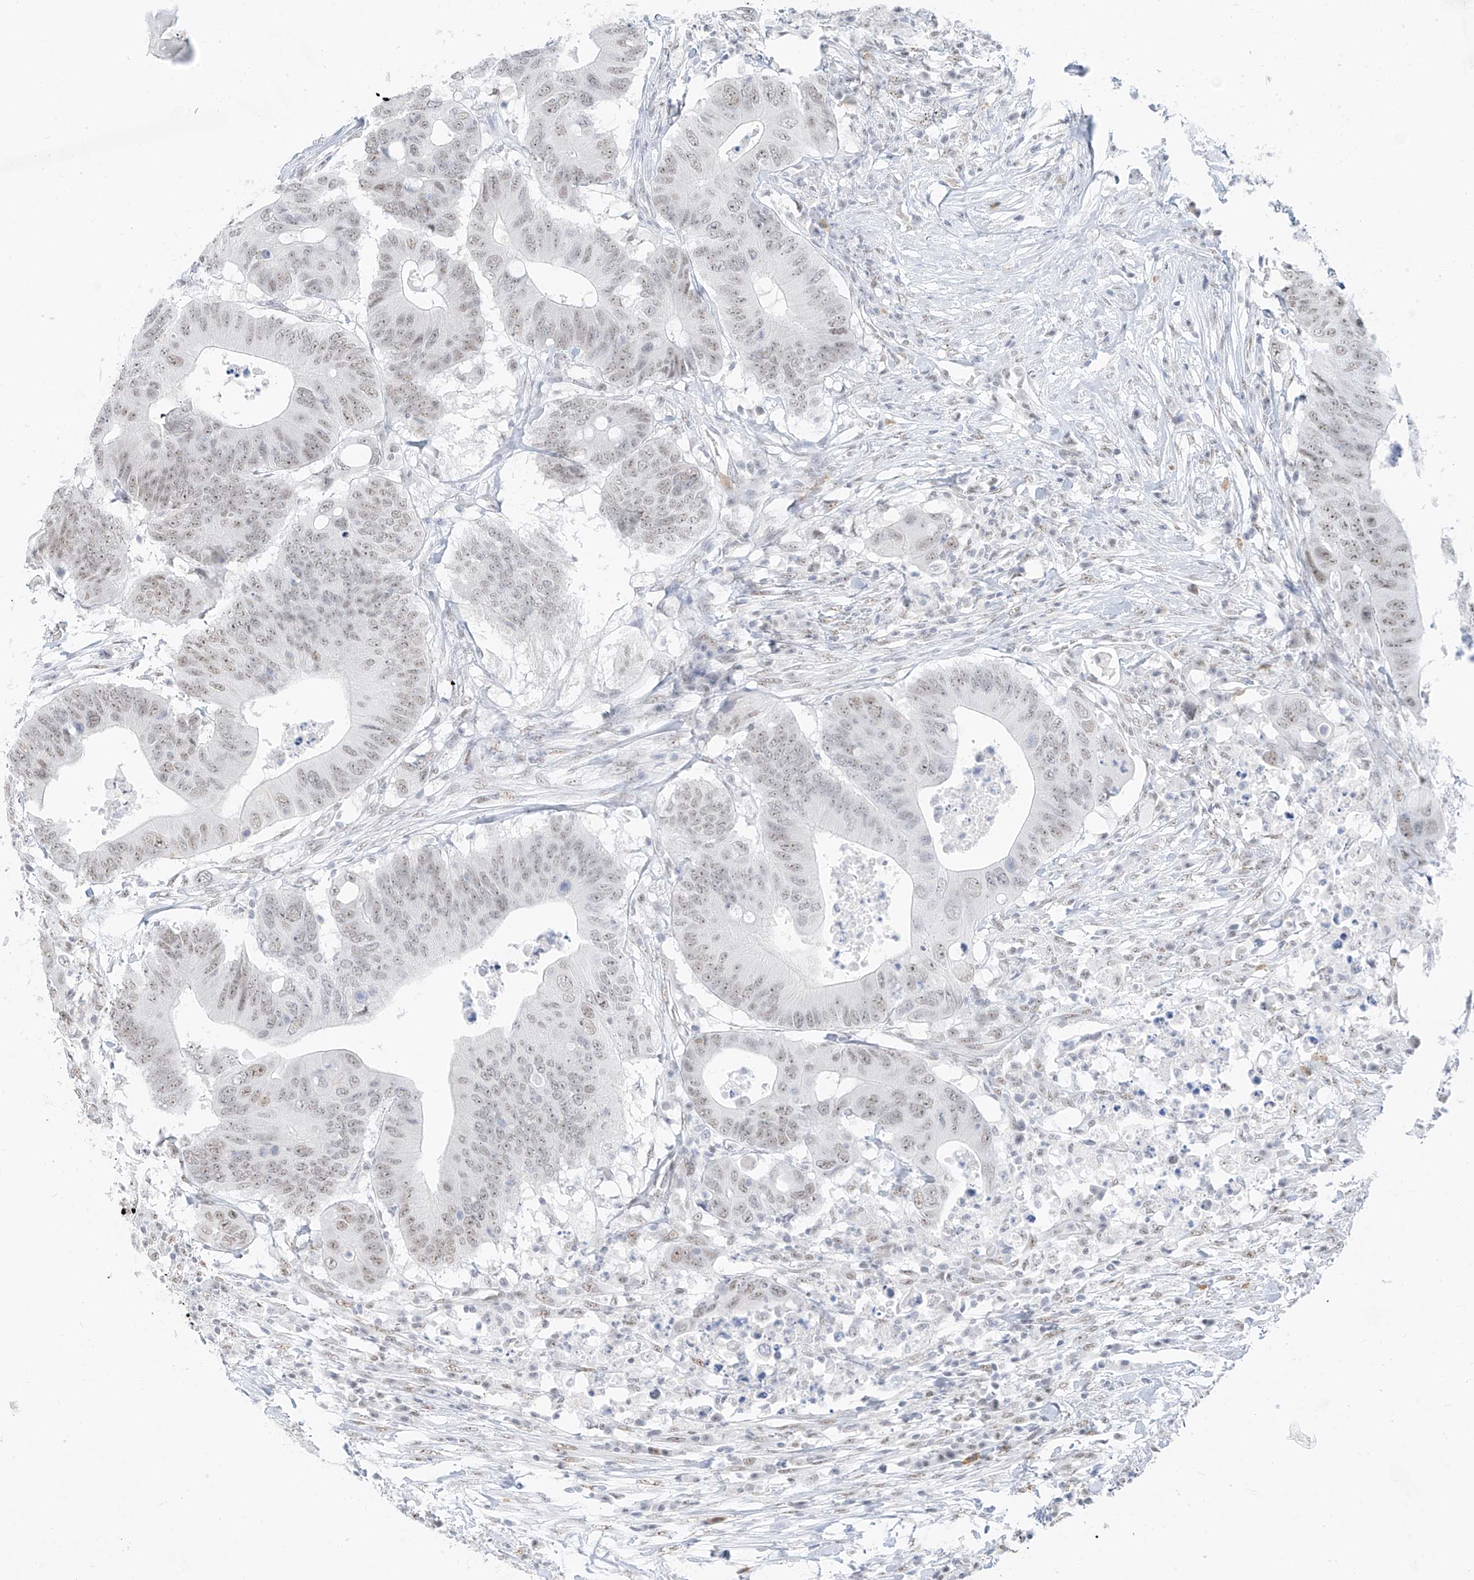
{"staining": {"intensity": "weak", "quantity": ">75%", "location": "nuclear"}, "tissue": "colorectal cancer", "cell_type": "Tumor cells", "image_type": "cancer", "snomed": [{"axis": "morphology", "description": "Adenocarcinoma, NOS"}, {"axis": "topography", "description": "Colon"}], "caption": "A brown stain highlights weak nuclear expression of a protein in colorectal adenocarcinoma tumor cells. (Stains: DAB in brown, nuclei in blue, Microscopy: brightfield microscopy at high magnification).", "gene": "PGC", "patient": {"sex": "male", "age": 71}}